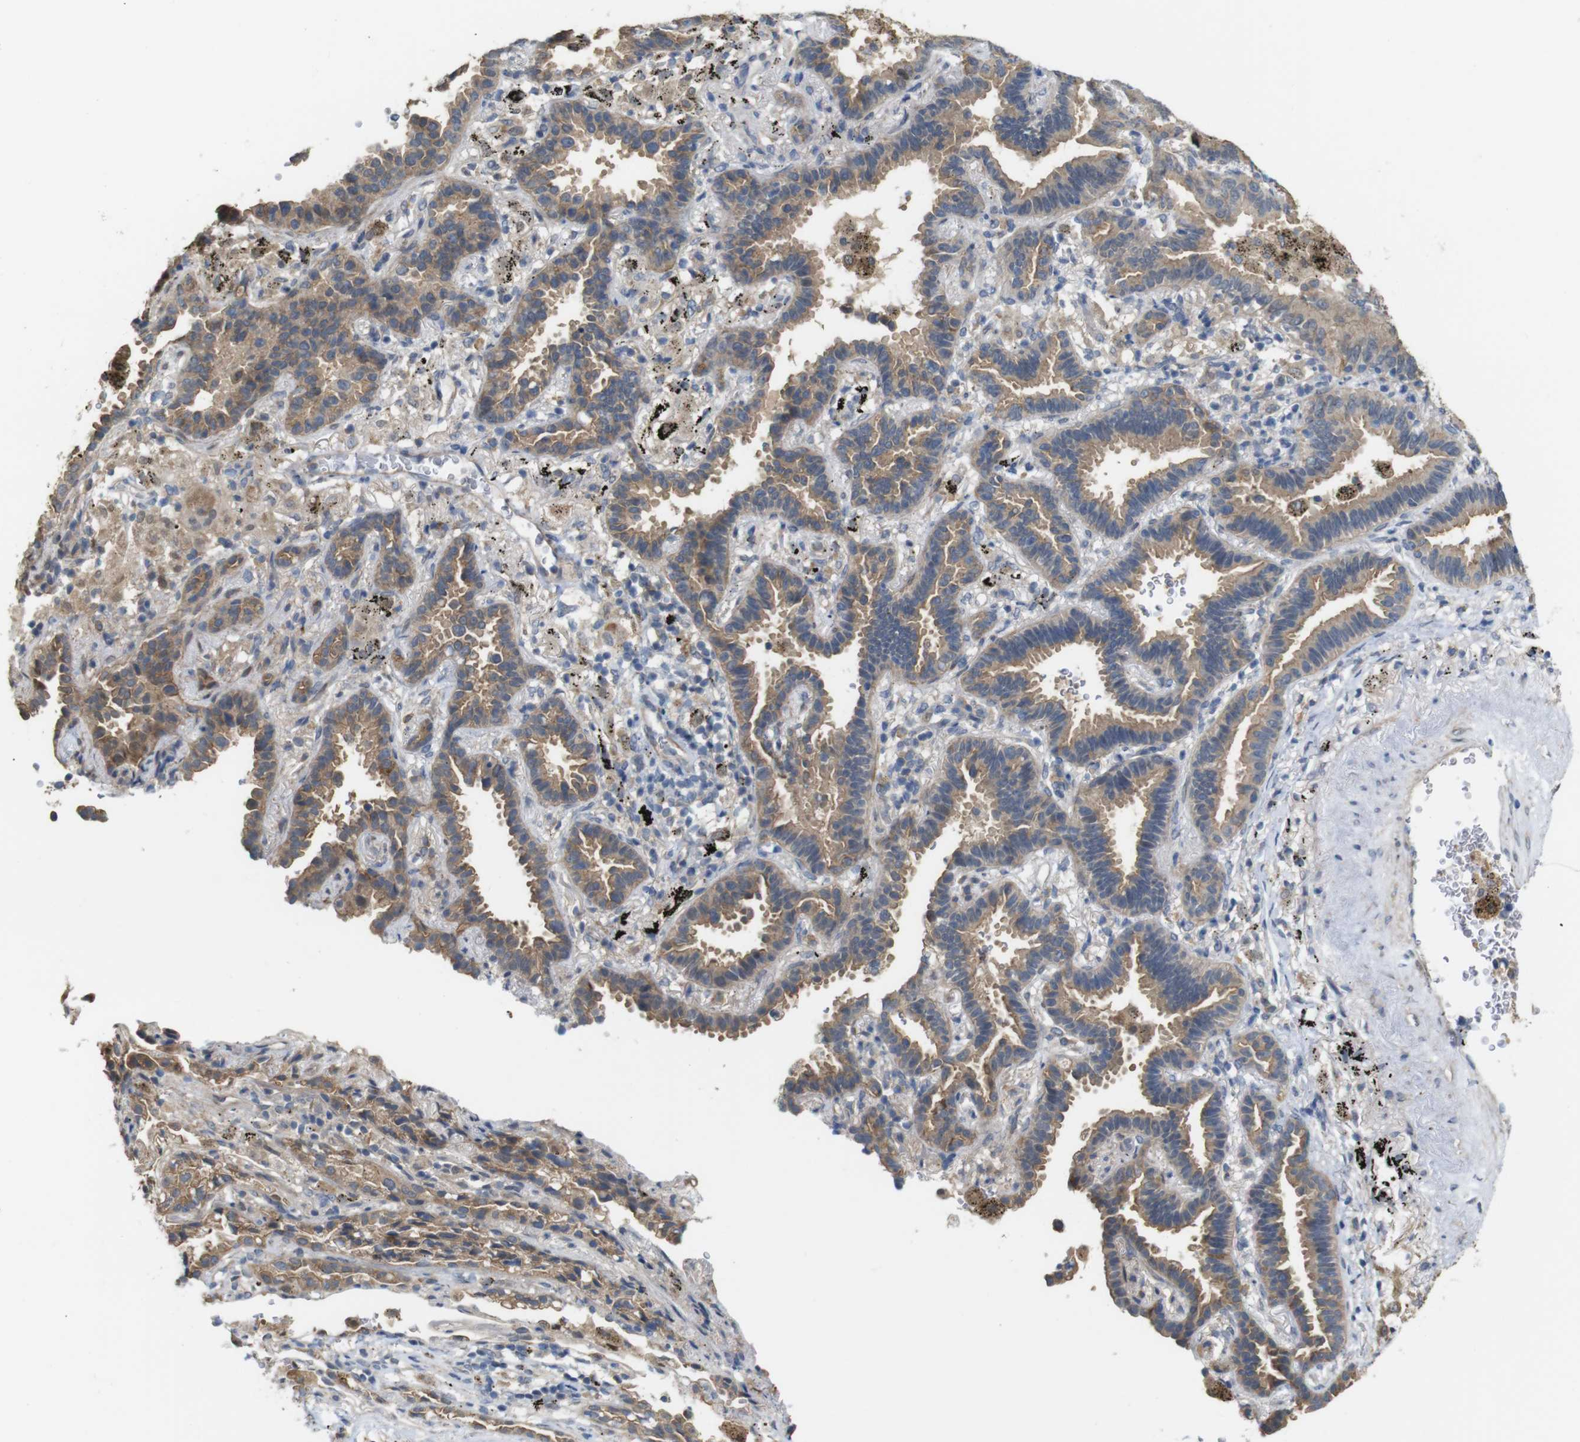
{"staining": {"intensity": "moderate", "quantity": ">75%", "location": "cytoplasmic/membranous"}, "tissue": "lung cancer", "cell_type": "Tumor cells", "image_type": "cancer", "snomed": [{"axis": "morphology", "description": "Normal tissue, NOS"}, {"axis": "morphology", "description": "Adenocarcinoma, NOS"}, {"axis": "topography", "description": "Lung"}], "caption": "There is medium levels of moderate cytoplasmic/membranous expression in tumor cells of lung adenocarcinoma, as demonstrated by immunohistochemical staining (brown color).", "gene": "CDC34", "patient": {"sex": "male", "age": 59}}